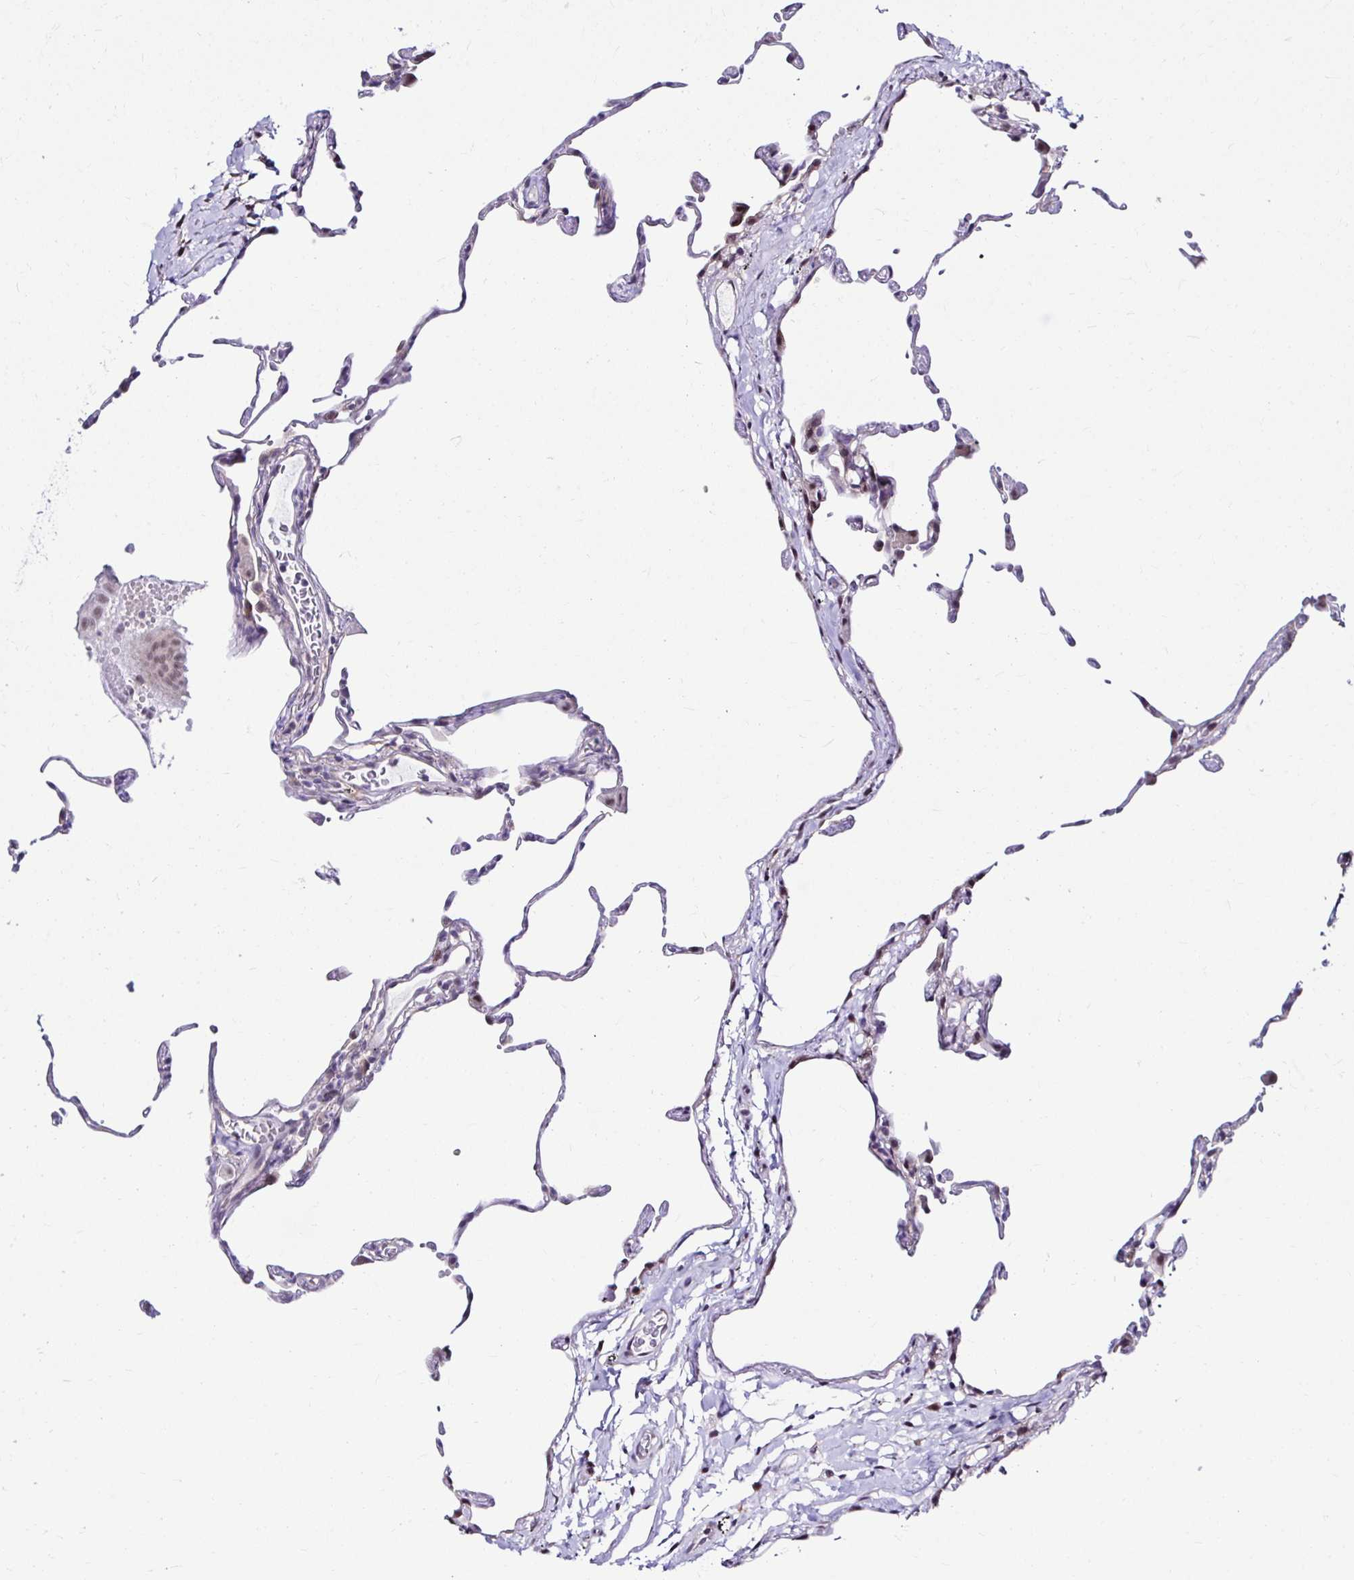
{"staining": {"intensity": "moderate", "quantity": "25%-75%", "location": "nuclear"}, "tissue": "lung", "cell_type": "Alveolar cells", "image_type": "normal", "snomed": [{"axis": "morphology", "description": "Normal tissue, NOS"}, {"axis": "topography", "description": "Lung"}], "caption": "Protein positivity by IHC shows moderate nuclear staining in about 25%-75% of alveolar cells in benign lung.", "gene": "PSMD3", "patient": {"sex": "female", "age": 57}}